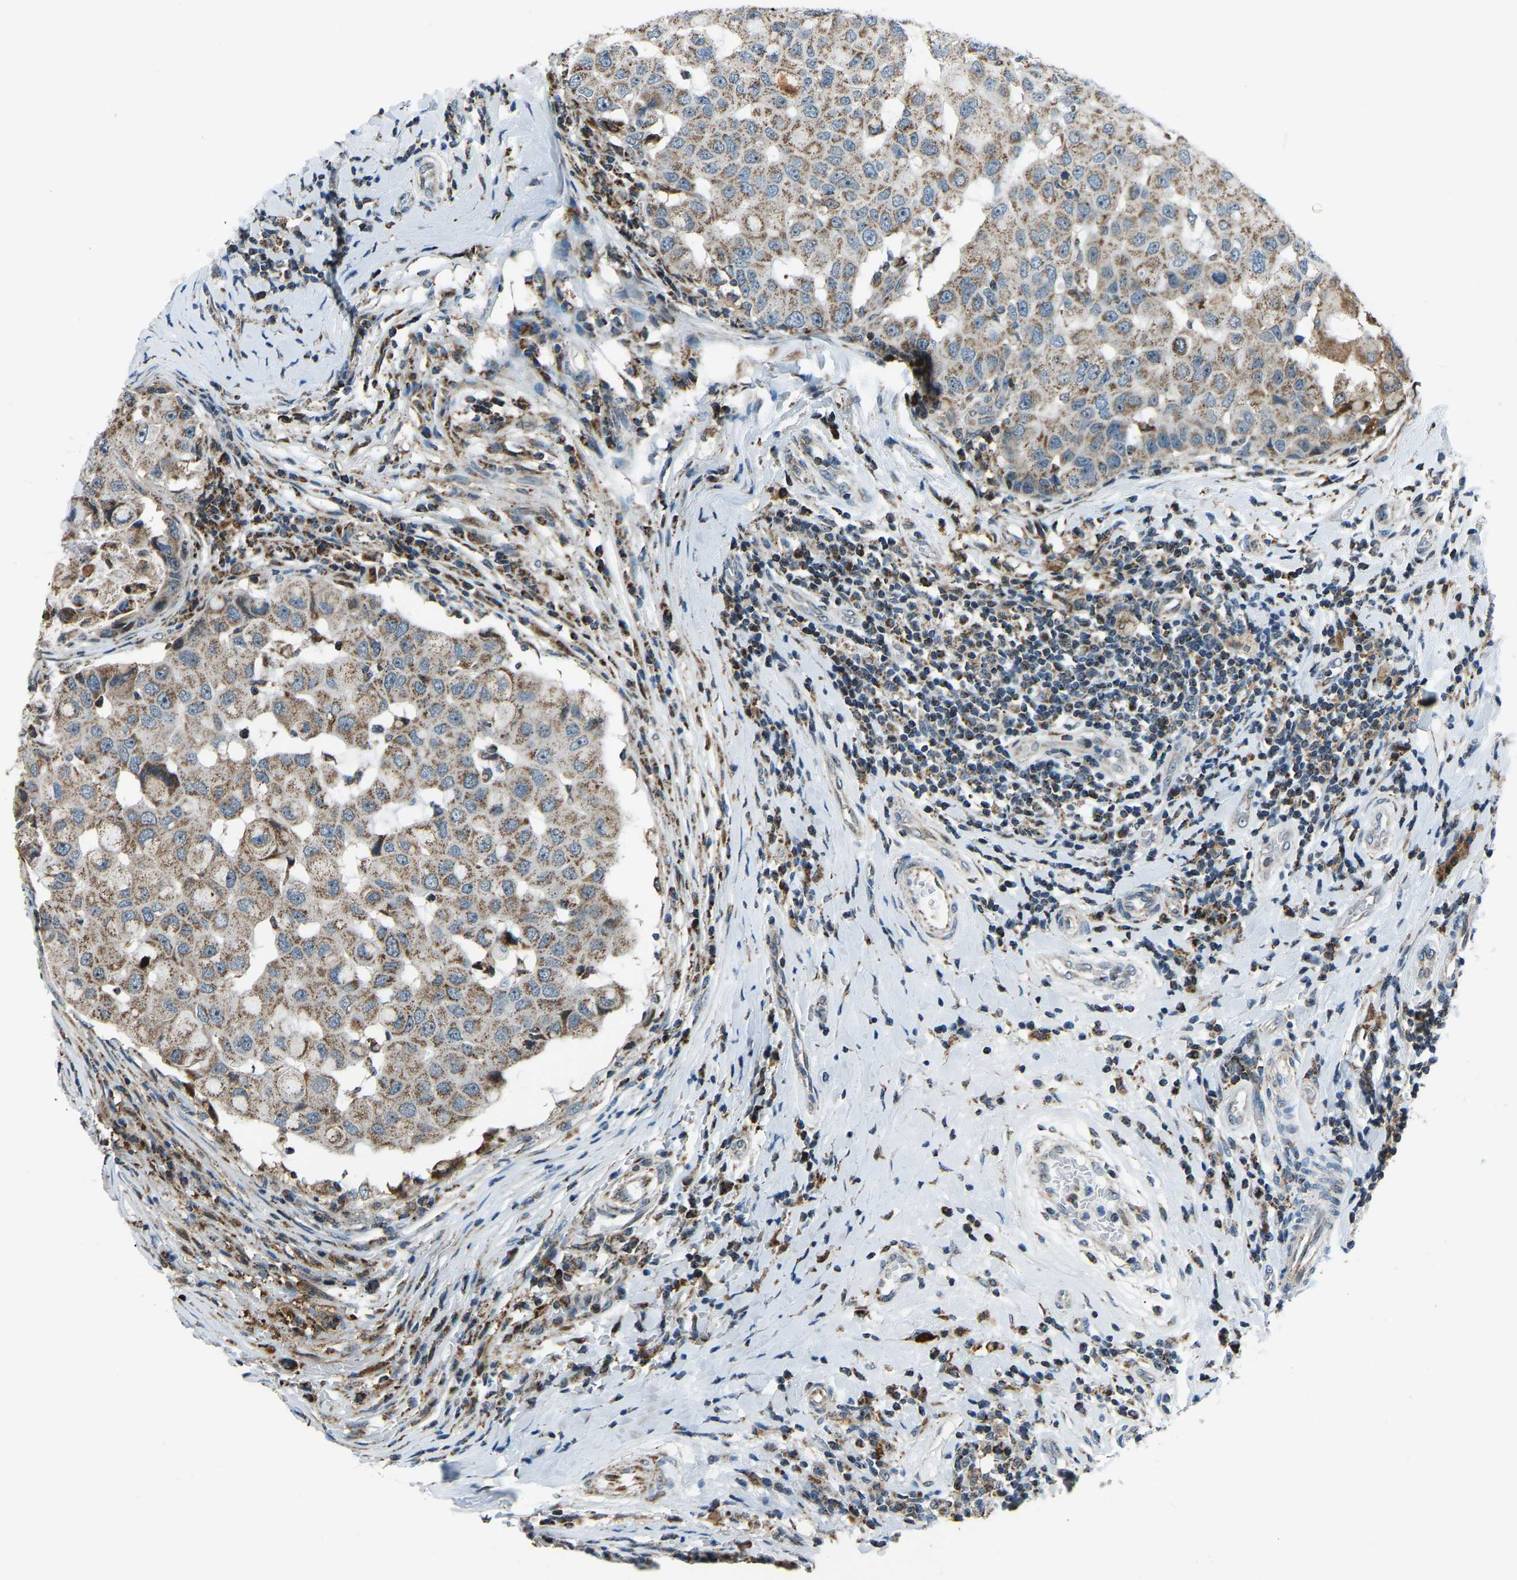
{"staining": {"intensity": "moderate", "quantity": ">75%", "location": "cytoplasmic/membranous"}, "tissue": "breast cancer", "cell_type": "Tumor cells", "image_type": "cancer", "snomed": [{"axis": "morphology", "description": "Duct carcinoma"}, {"axis": "topography", "description": "Breast"}], "caption": "Approximately >75% of tumor cells in breast cancer (intraductal carcinoma) show moderate cytoplasmic/membranous protein staining as visualized by brown immunohistochemical staining.", "gene": "RBM33", "patient": {"sex": "female", "age": 27}}